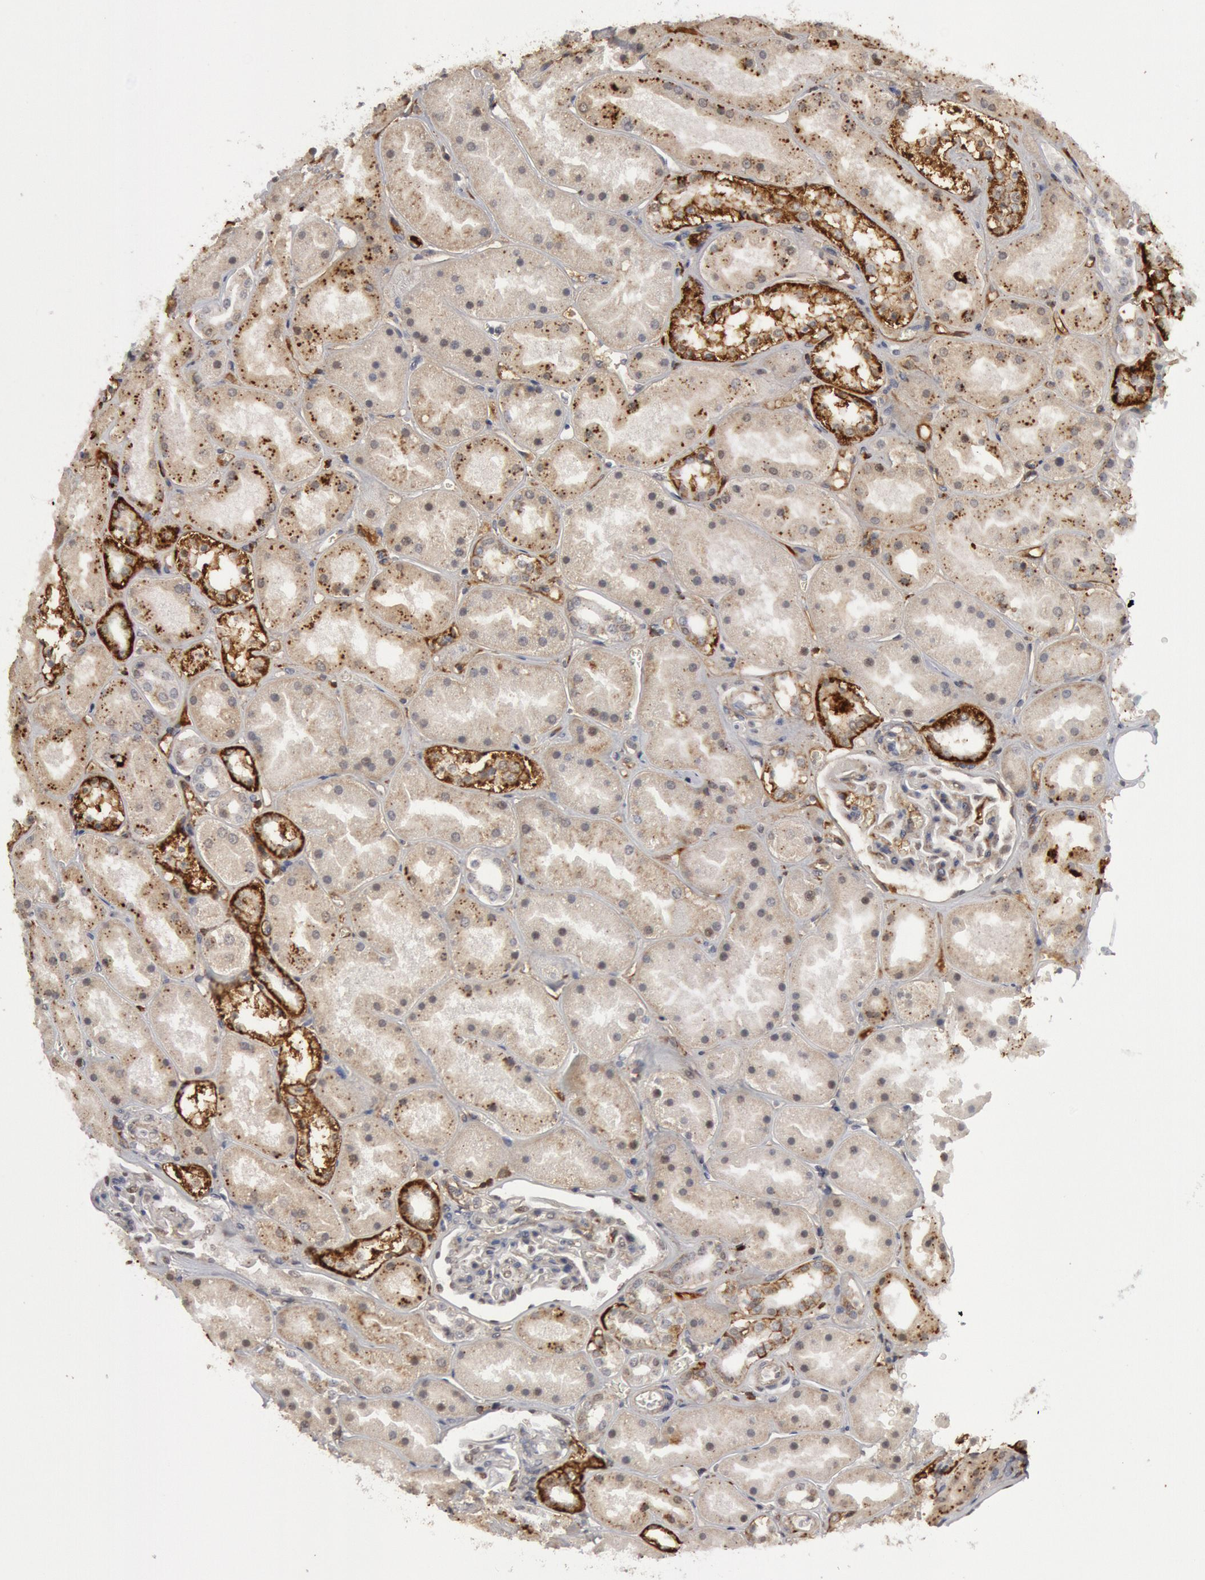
{"staining": {"intensity": "negative", "quantity": "none", "location": "none"}, "tissue": "kidney", "cell_type": "Cells in glomeruli", "image_type": "normal", "snomed": [{"axis": "morphology", "description": "Normal tissue, NOS"}, {"axis": "topography", "description": "Kidney"}], "caption": "This is an IHC histopathology image of unremarkable kidney. There is no expression in cells in glomeruli.", "gene": "C1QC", "patient": {"sex": "male", "age": 28}}